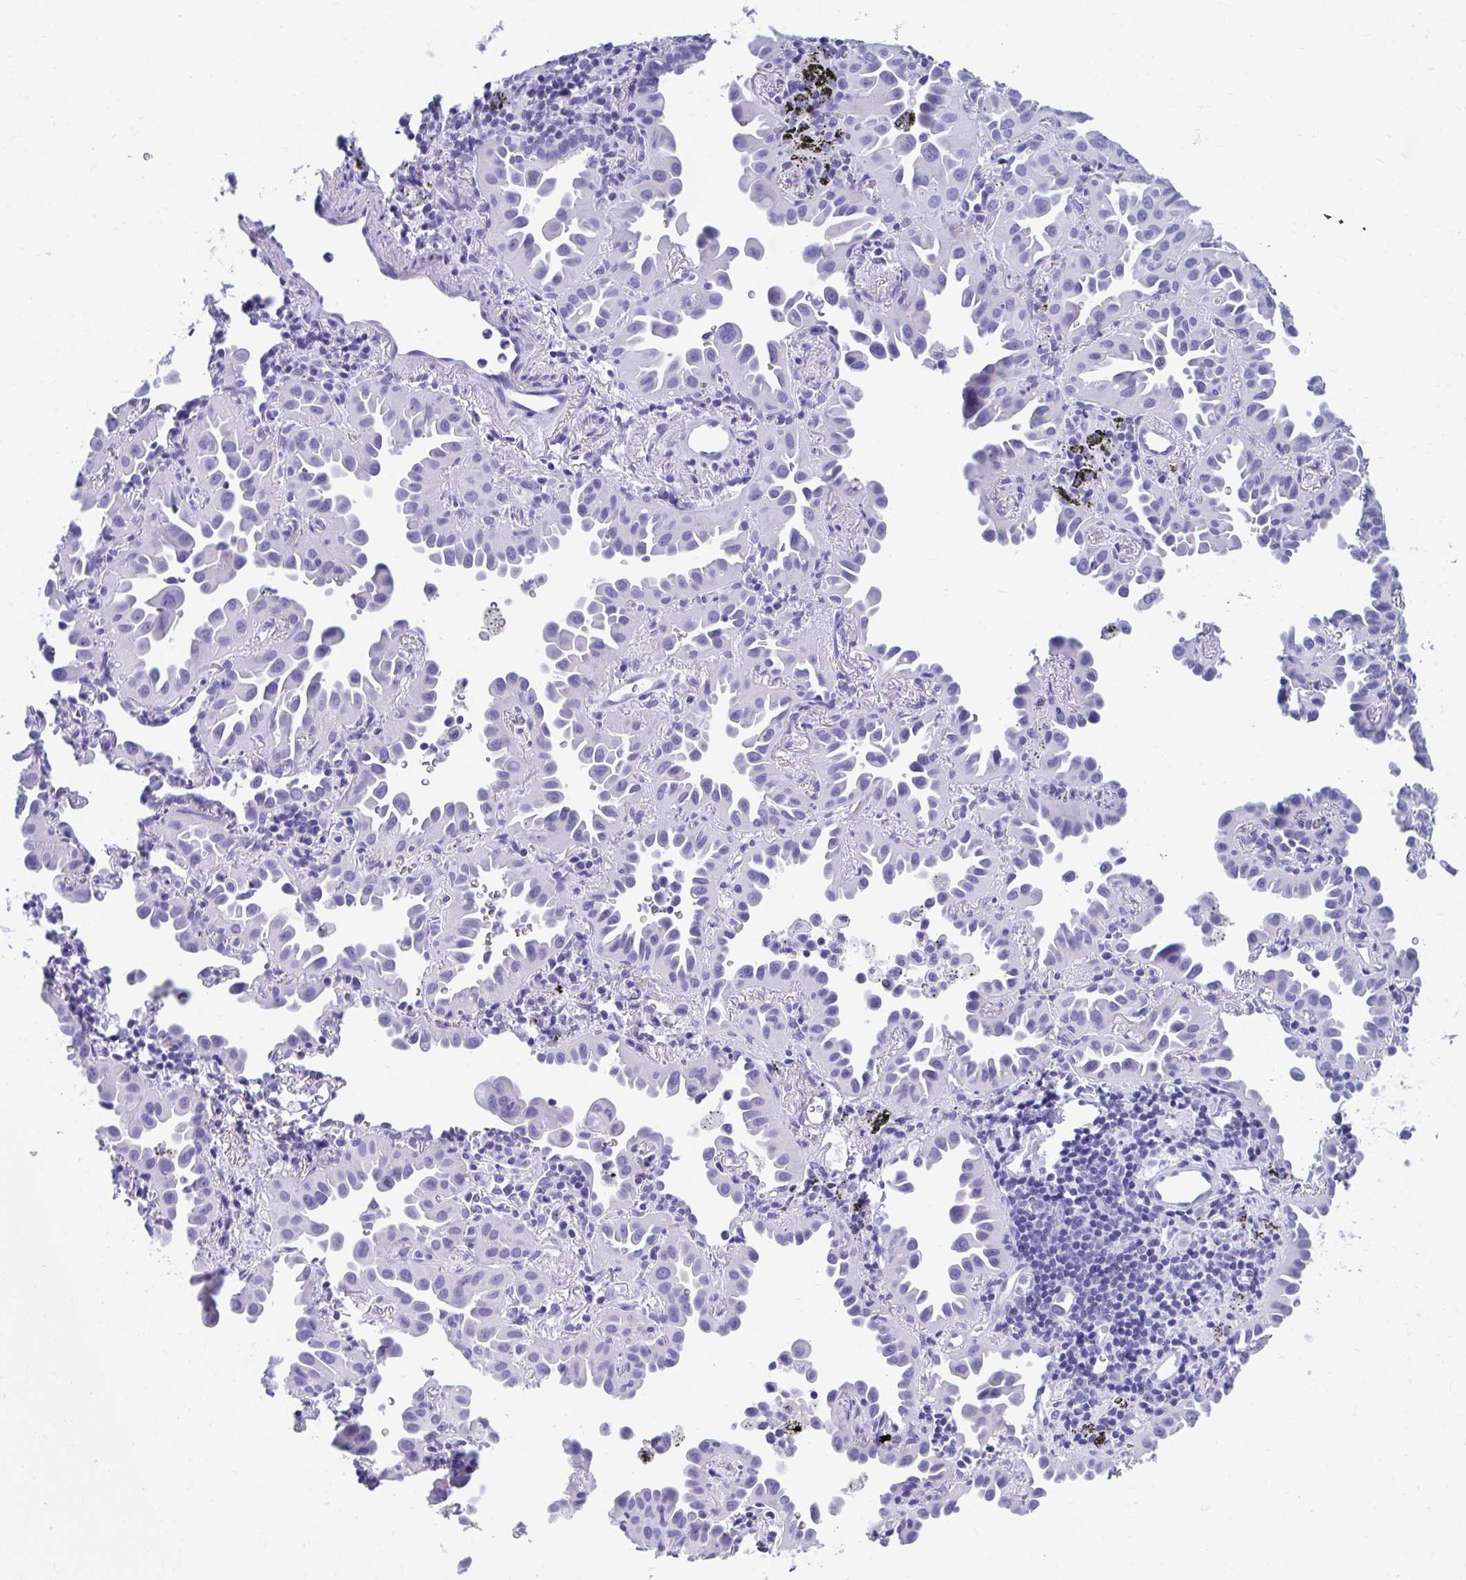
{"staining": {"intensity": "negative", "quantity": "none", "location": "none"}, "tissue": "lung cancer", "cell_type": "Tumor cells", "image_type": "cancer", "snomed": [{"axis": "morphology", "description": "Adenocarcinoma, NOS"}, {"axis": "topography", "description": "Lung"}], "caption": "Immunohistochemistry micrograph of adenocarcinoma (lung) stained for a protein (brown), which shows no positivity in tumor cells.", "gene": "HGD", "patient": {"sex": "male", "age": 68}}